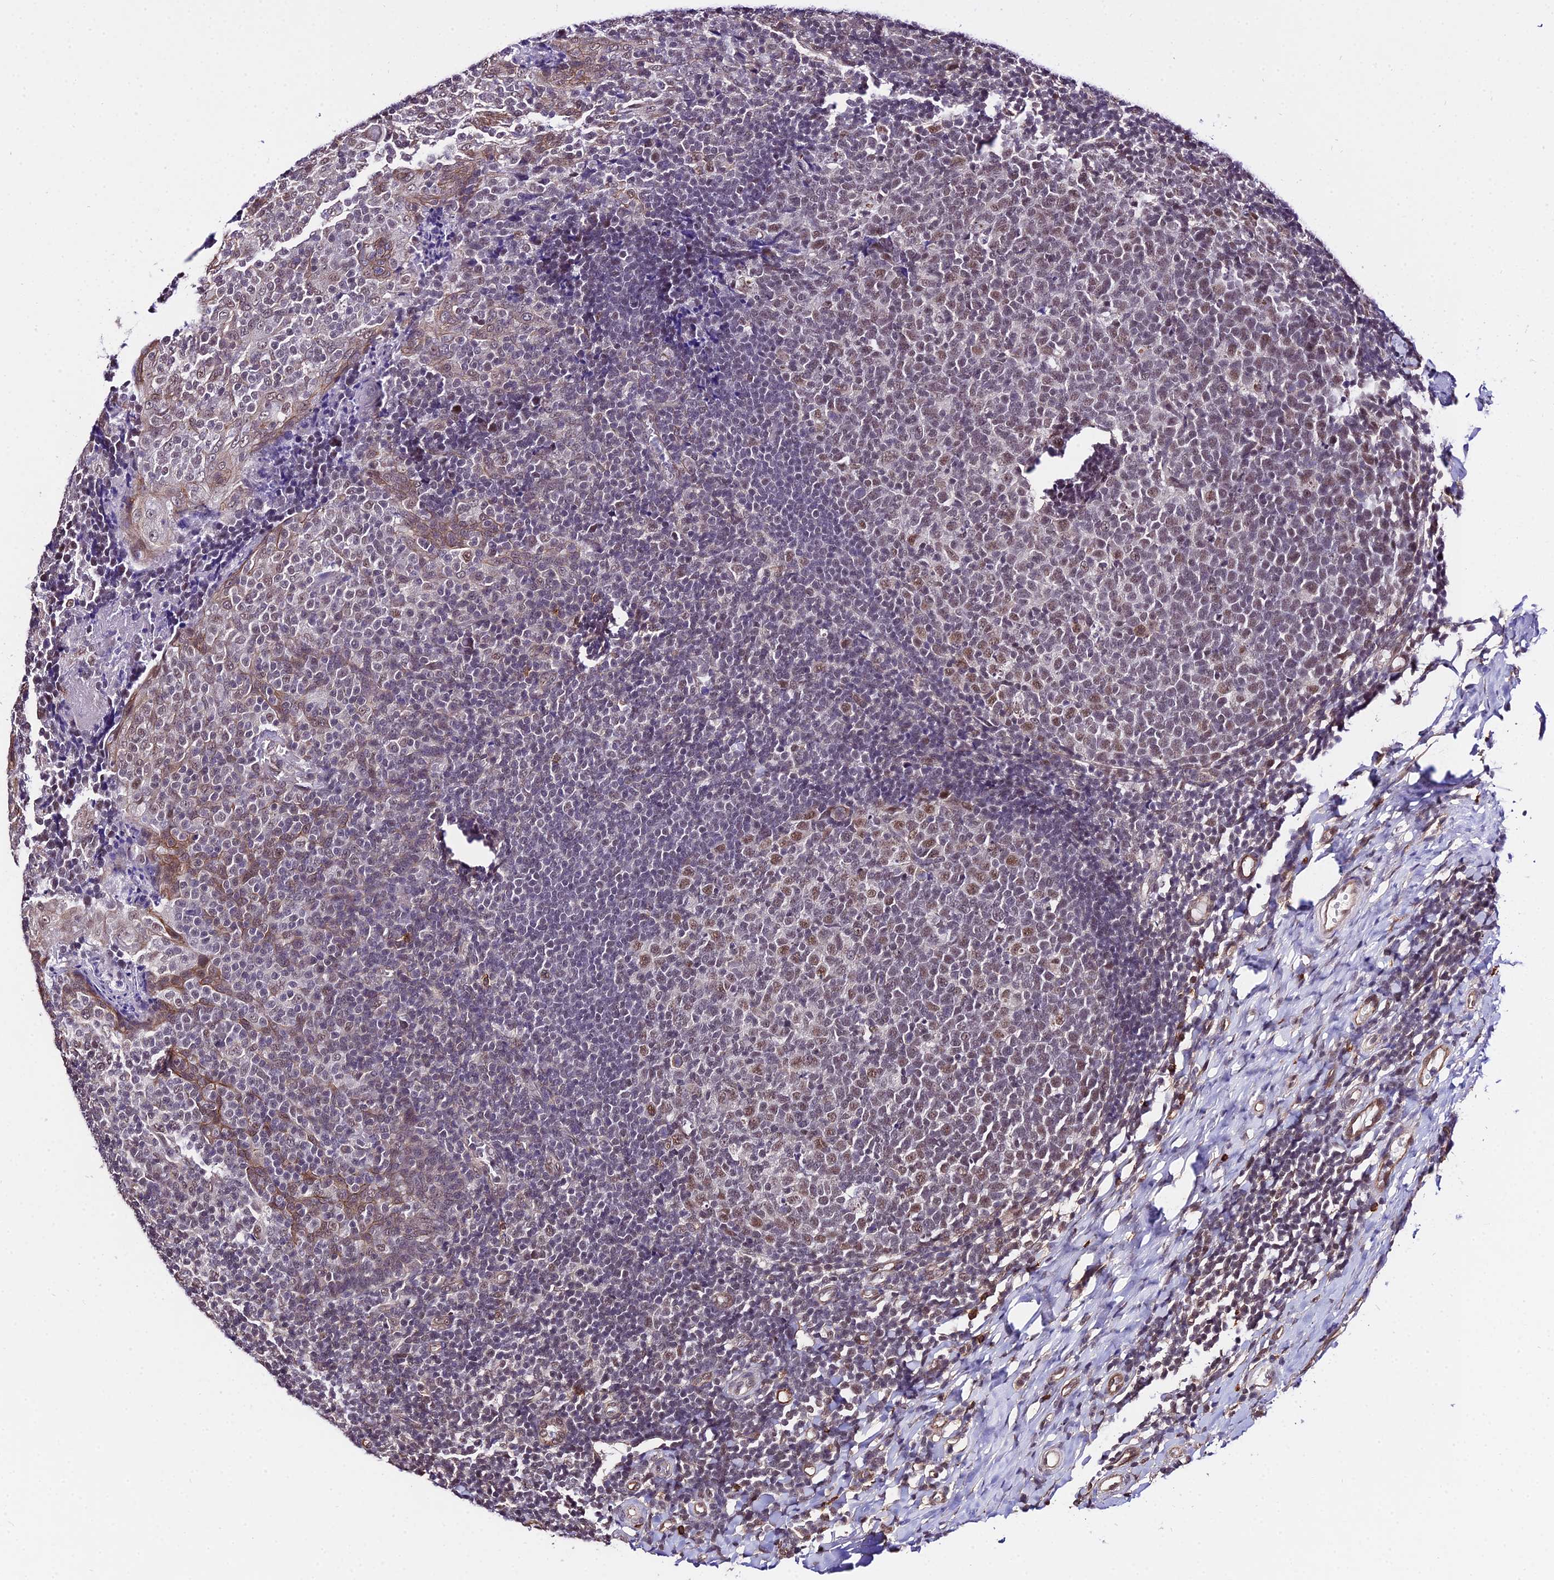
{"staining": {"intensity": "moderate", "quantity": "<25%", "location": "nuclear"}, "tissue": "tonsil", "cell_type": "Germinal center cells", "image_type": "normal", "snomed": [{"axis": "morphology", "description": "Normal tissue, NOS"}, {"axis": "topography", "description": "Tonsil"}], "caption": "Normal tonsil displays moderate nuclear staining in about <25% of germinal center cells, visualized by immunohistochemistry. The staining was performed using DAB (3,3'-diaminobenzidine) to visualize the protein expression in brown, while the nuclei were stained in blue with hematoxylin (Magnification: 20x).", "gene": "POLR2I", "patient": {"sex": "female", "age": 19}}